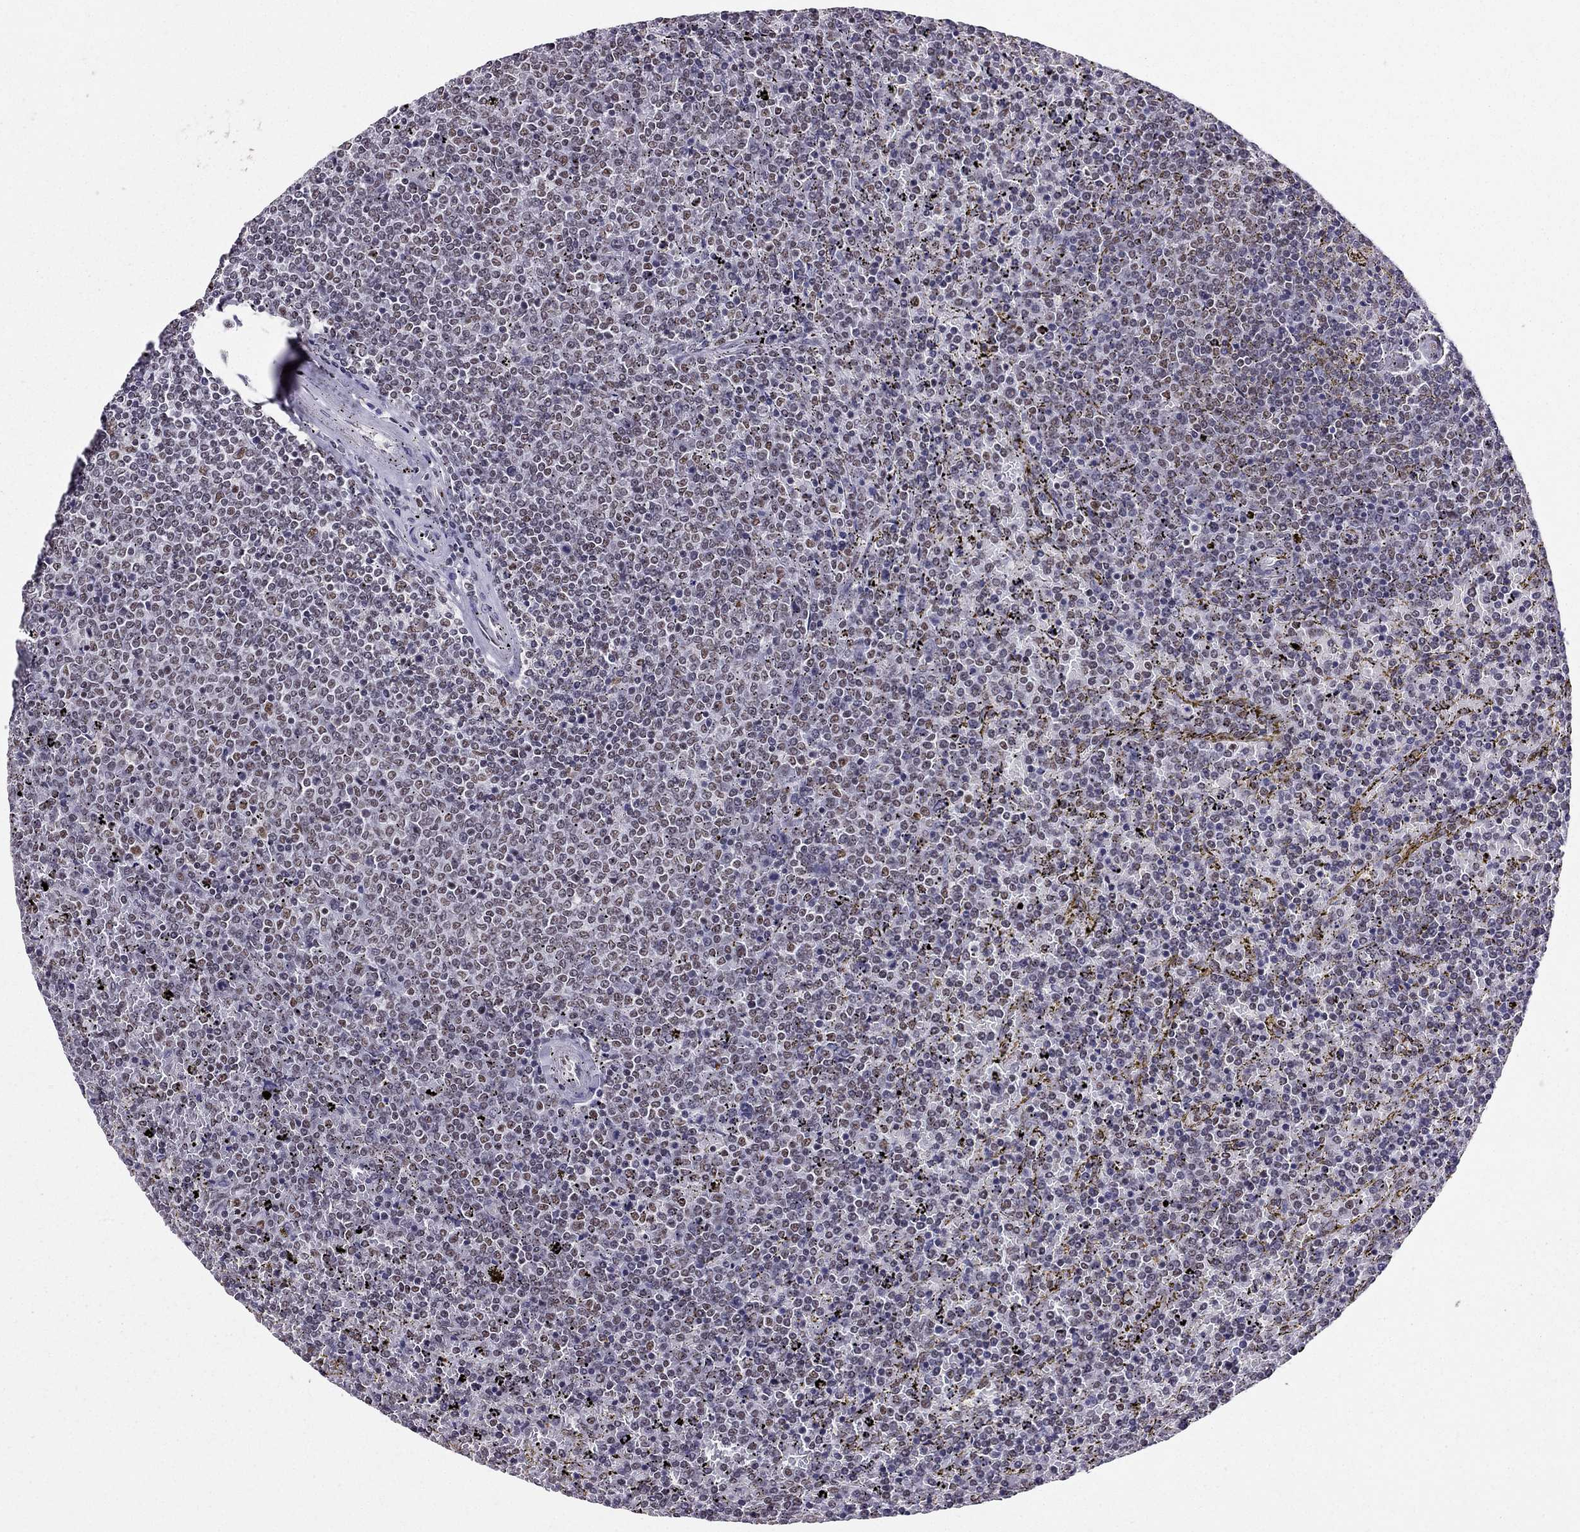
{"staining": {"intensity": "negative", "quantity": "none", "location": "none"}, "tissue": "lymphoma", "cell_type": "Tumor cells", "image_type": "cancer", "snomed": [{"axis": "morphology", "description": "Malignant lymphoma, non-Hodgkin's type, Low grade"}, {"axis": "topography", "description": "Spleen"}], "caption": "Lymphoma stained for a protein using IHC exhibits no staining tumor cells.", "gene": "ZNF420", "patient": {"sex": "female", "age": 77}}